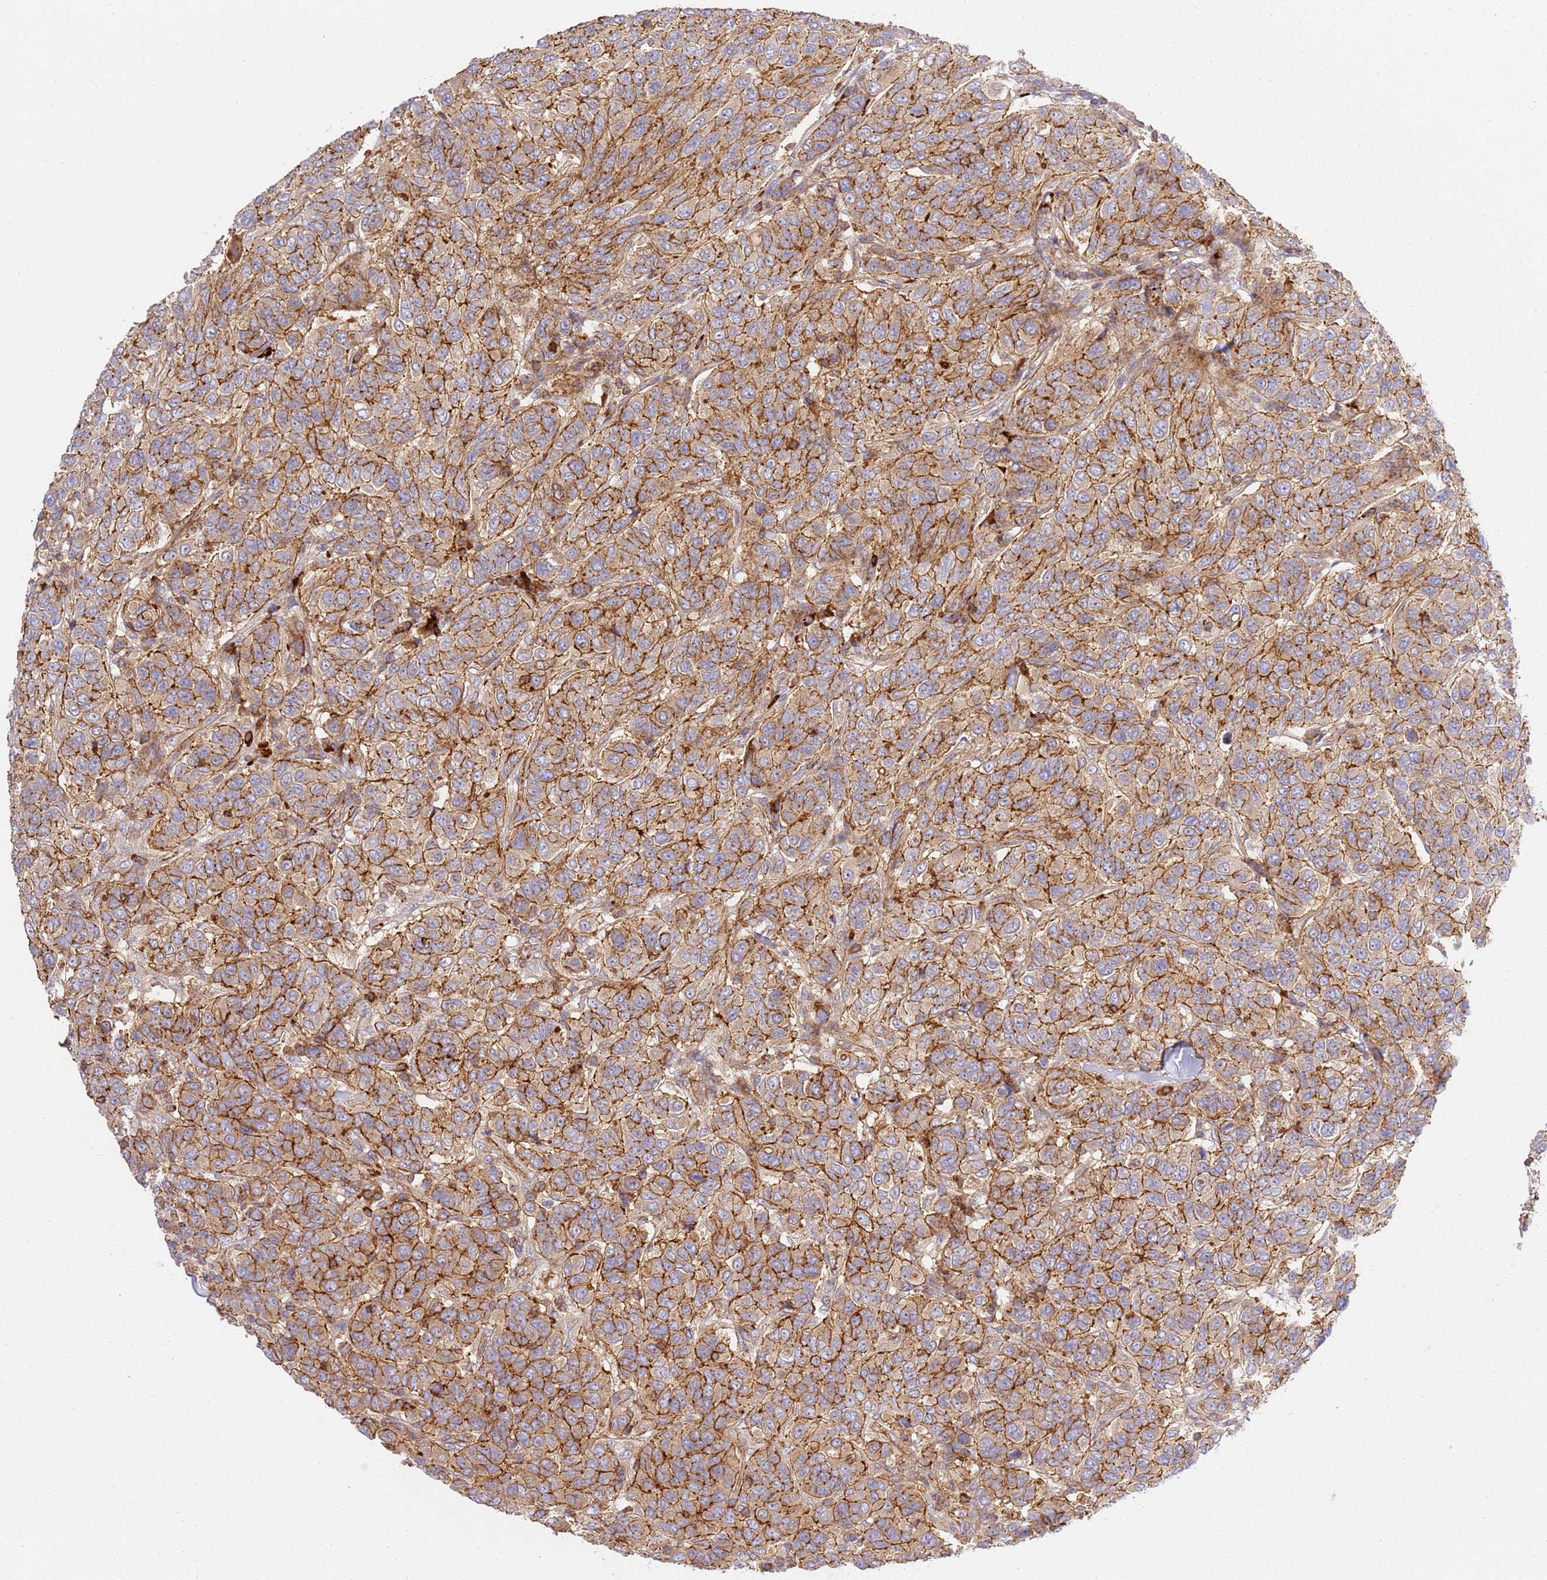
{"staining": {"intensity": "strong", "quantity": ">75%", "location": "cytoplasmic/membranous"}, "tissue": "breast cancer", "cell_type": "Tumor cells", "image_type": "cancer", "snomed": [{"axis": "morphology", "description": "Duct carcinoma"}, {"axis": "topography", "description": "Breast"}], "caption": "Strong cytoplasmic/membranous protein expression is present in approximately >75% of tumor cells in breast cancer. The staining was performed using DAB, with brown indicating positive protein expression. Nuclei are stained blue with hematoxylin.", "gene": "EFCAB8", "patient": {"sex": "female", "age": 55}}